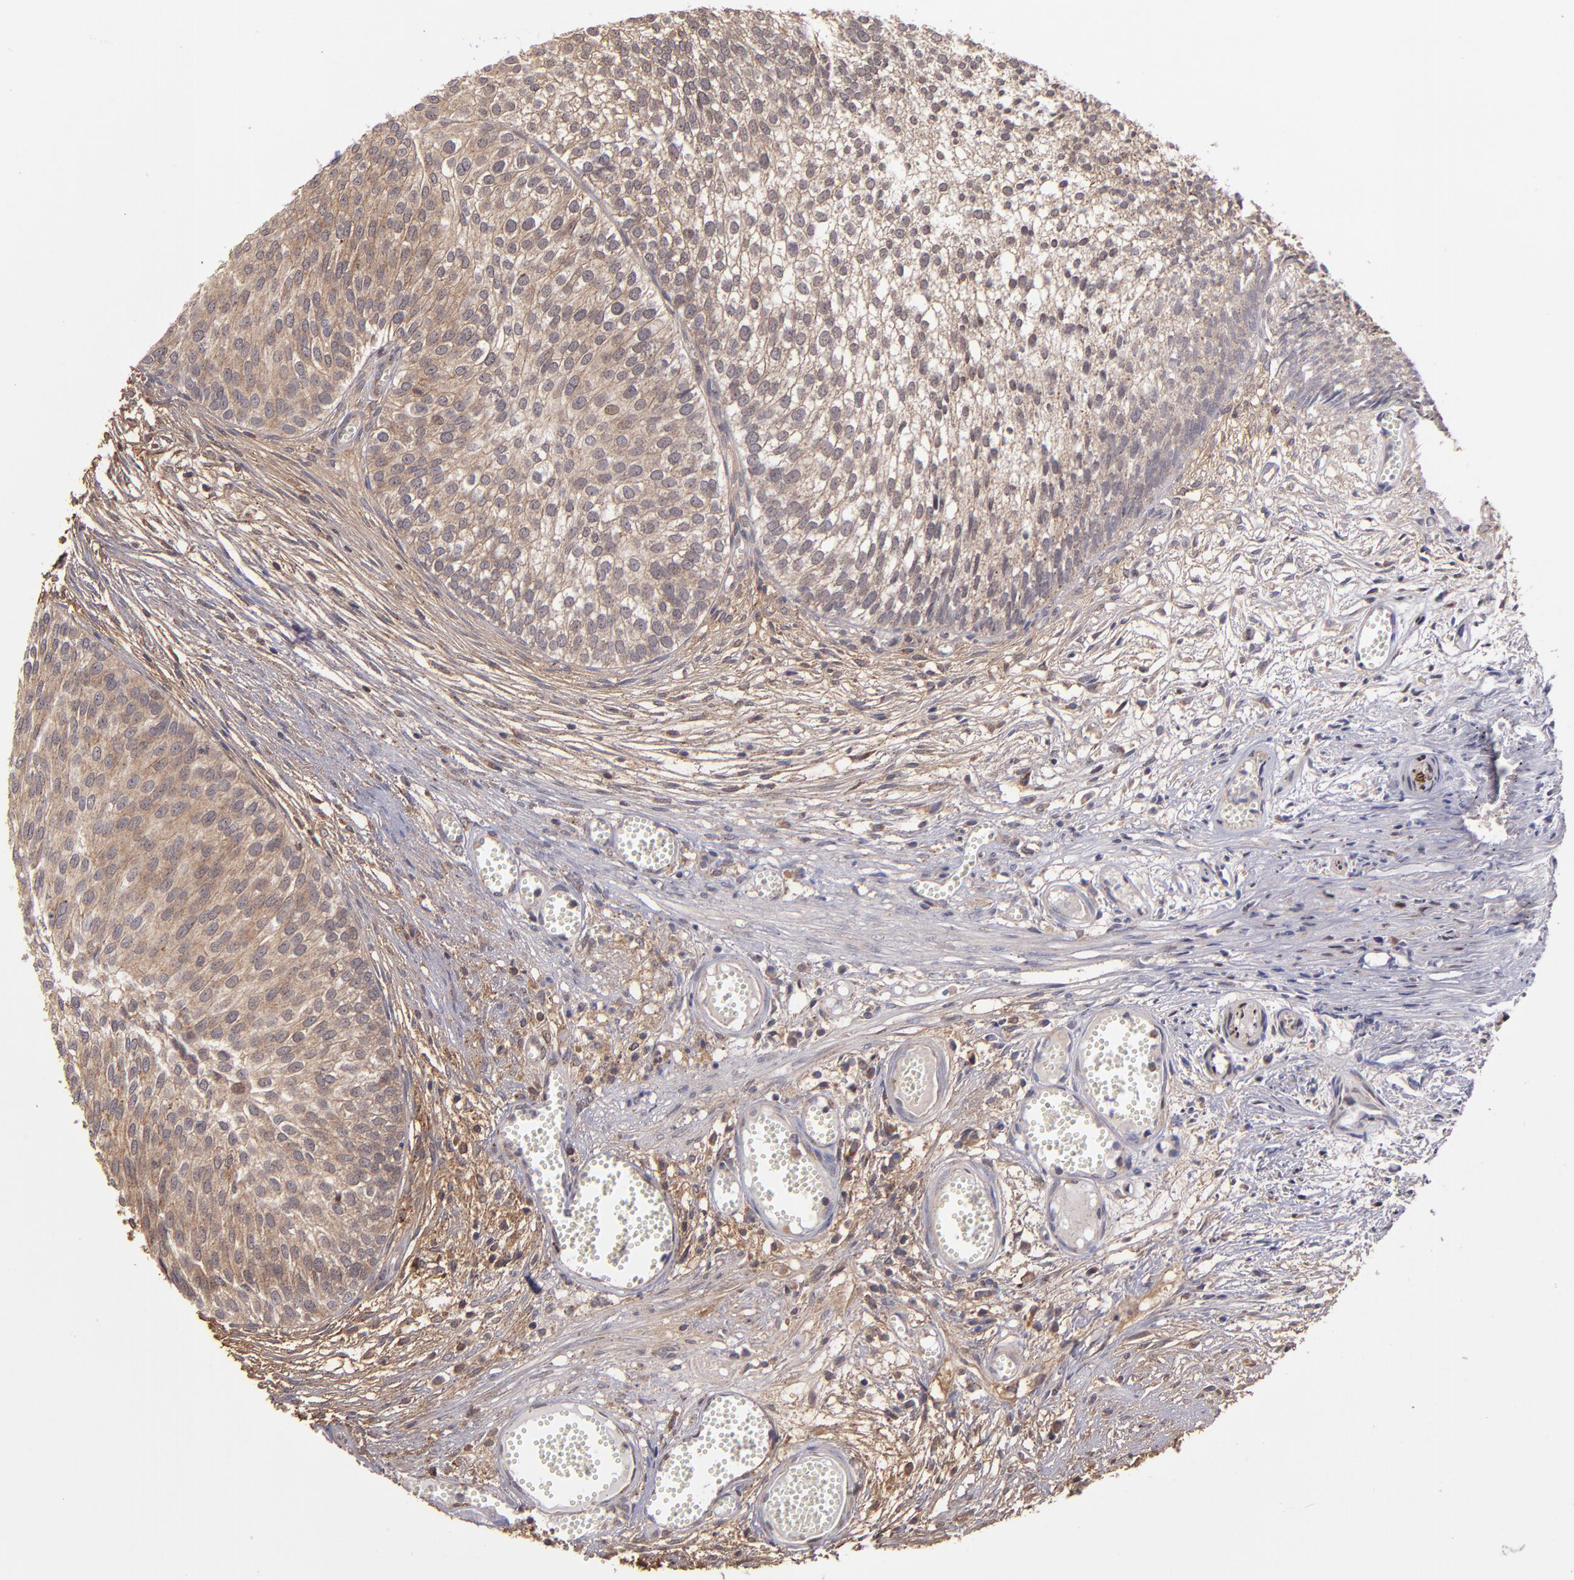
{"staining": {"intensity": "moderate", "quantity": "25%-75%", "location": "cytoplasmic/membranous"}, "tissue": "urothelial cancer", "cell_type": "Tumor cells", "image_type": "cancer", "snomed": [{"axis": "morphology", "description": "Urothelial carcinoma, Low grade"}, {"axis": "topography", "description": "Urinary bladder"}], "caption": "Urothelial carcinoma (low-grade) stained with a brown dye displays moderate cytoplasmic/membranous positive positivity in approximately 25%-75% of tumor cells.", "gene": "ZFYVE1", "patient": {"sex": "male", "age": 84}}